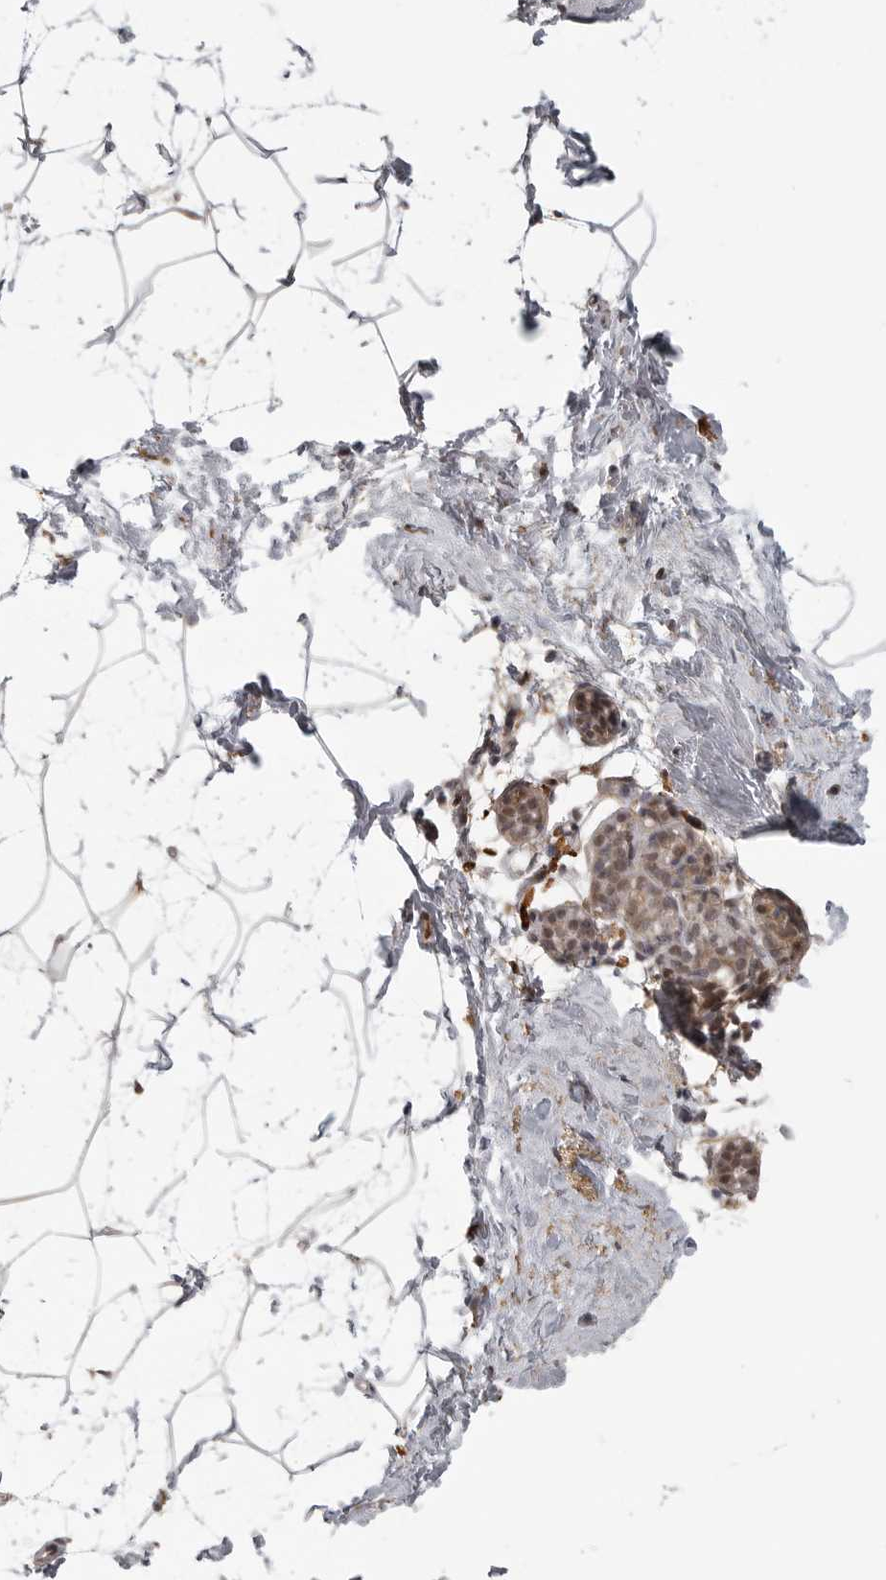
{"staining": {"intensity": "weak", "quantity": "25%-75%", "location": "cytoplasmic/membranous"}, "tissue": "breast", "cell_type": "Adipocytes", "image_type": "normal", "snomed": [{"axis": "morphology", "description": "Normal tissue, NOS"}, {"axis": "topography", "description": "Breast"}], "caption": "High-power microscopy captured an immunohistochemistry micrograph of benign breast, revealing weak cytoplasmic/membranous expression in about 25%-75% of adipocytes. (Stains: DAB (3,3'-diaminobenzidine) in brown, nuclei in blue, Microscopy: brightfield microscopy at high magnification).", "gene": "UROD", "patient": {"sex": "female", "age": 62}}